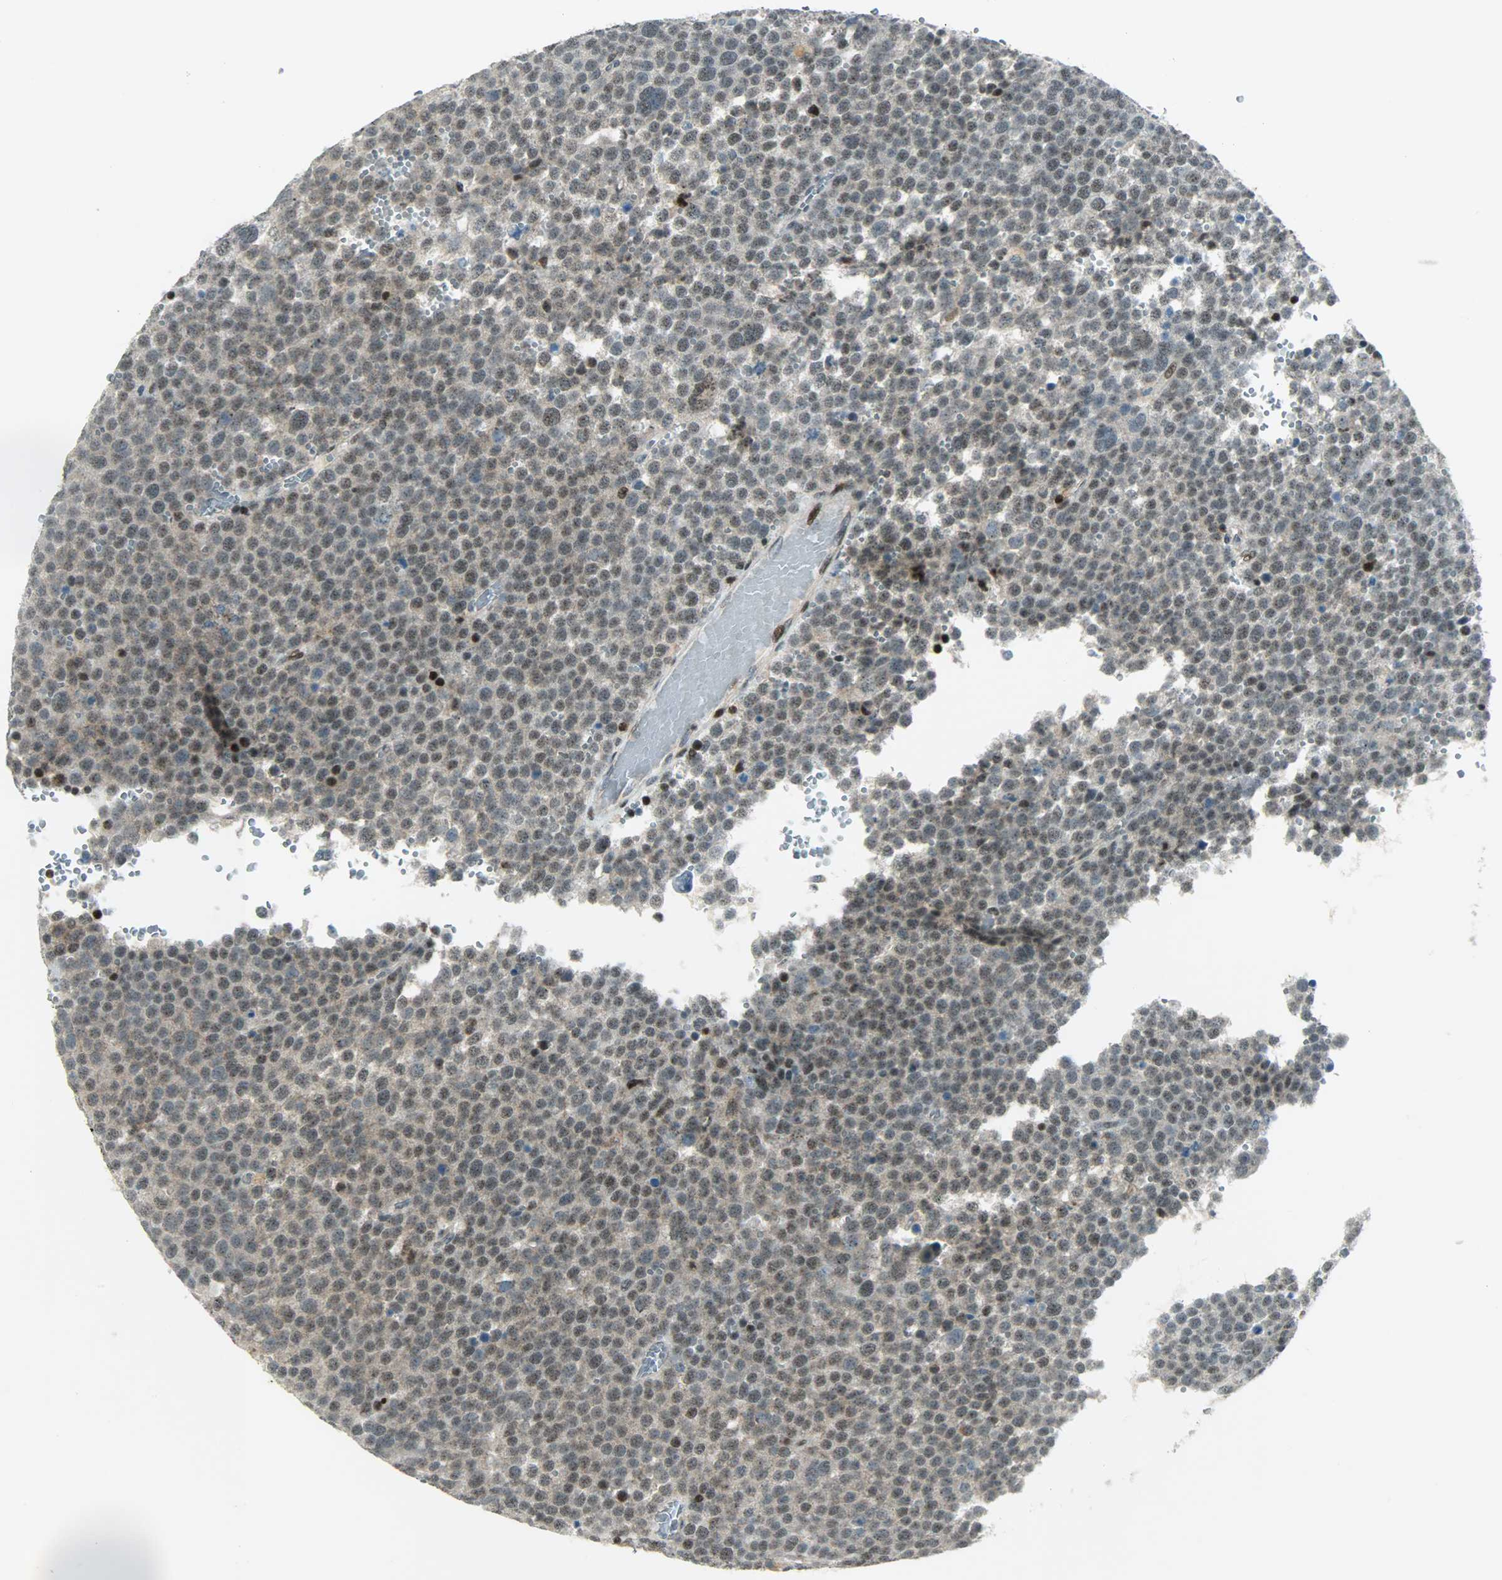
{"staining": {"intensity": "weak", "quantity": ">75%", "location": "cytoplasmic/membranous,nuclear"}, "tissue": "testis cancer", "cell_type": "Tumor cells", "image_type": "cancer", "snomed": [{"axis": "morphology", "description": "Seminoma, NOS"}, {"axis": "topography", "description": "Testis"}], "caption": "A brown stain labels weak cytoplasmic/membranous and nuclear staining of a protein in testis seminoma tumor cells.", "gene": "IL15", "patient": {"sex": "male", "age": 71}}